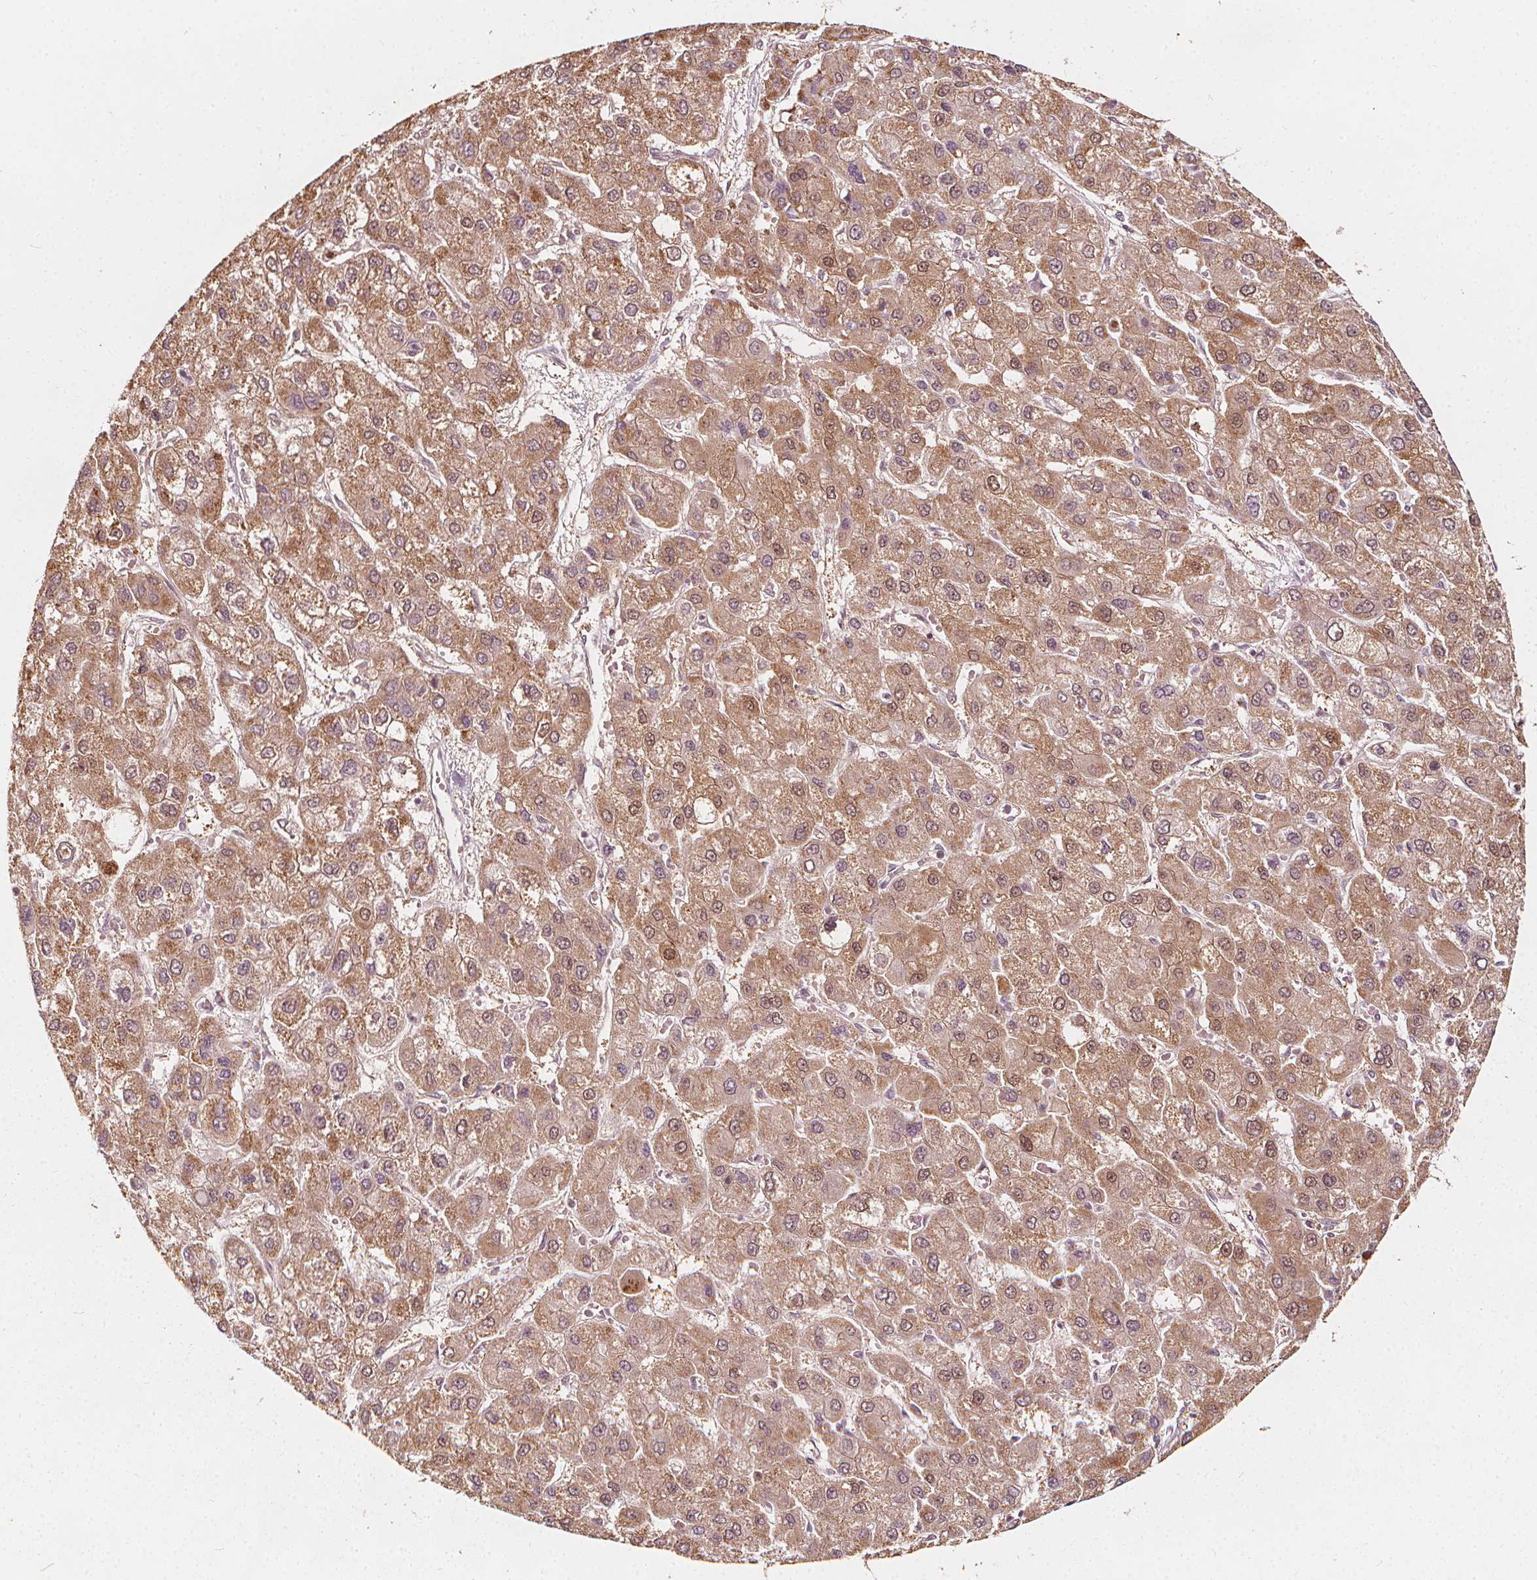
{"staining": {"intensity": "moderate", "quantity": ">75%", "location": "cytoplasmic/membranous,nuclear"}, "tissue": "liver cancer", "cell_type": "Tumor cells", "image_type": "cancer", "snomed": [{"axis": "morphology", "description": "Carcinoma, Hepatocellular, NOS"}, {"axis": "topography", "description": "Liver"}], "caption": "Immunohistochemistry (DAB) staining of human liver cancer exhibits moderate cytoplasmic/membranous and nuclear protein expression in approximately >75% of tumor cells. Using DAB (3,3'-diaminobenzidine) (brown) and hematoxylin (blue) stains, captured at high magnification using brightfield microscopy.", "gene": "NPC1L1", "patient": {"sex": "female", "age": 41}}